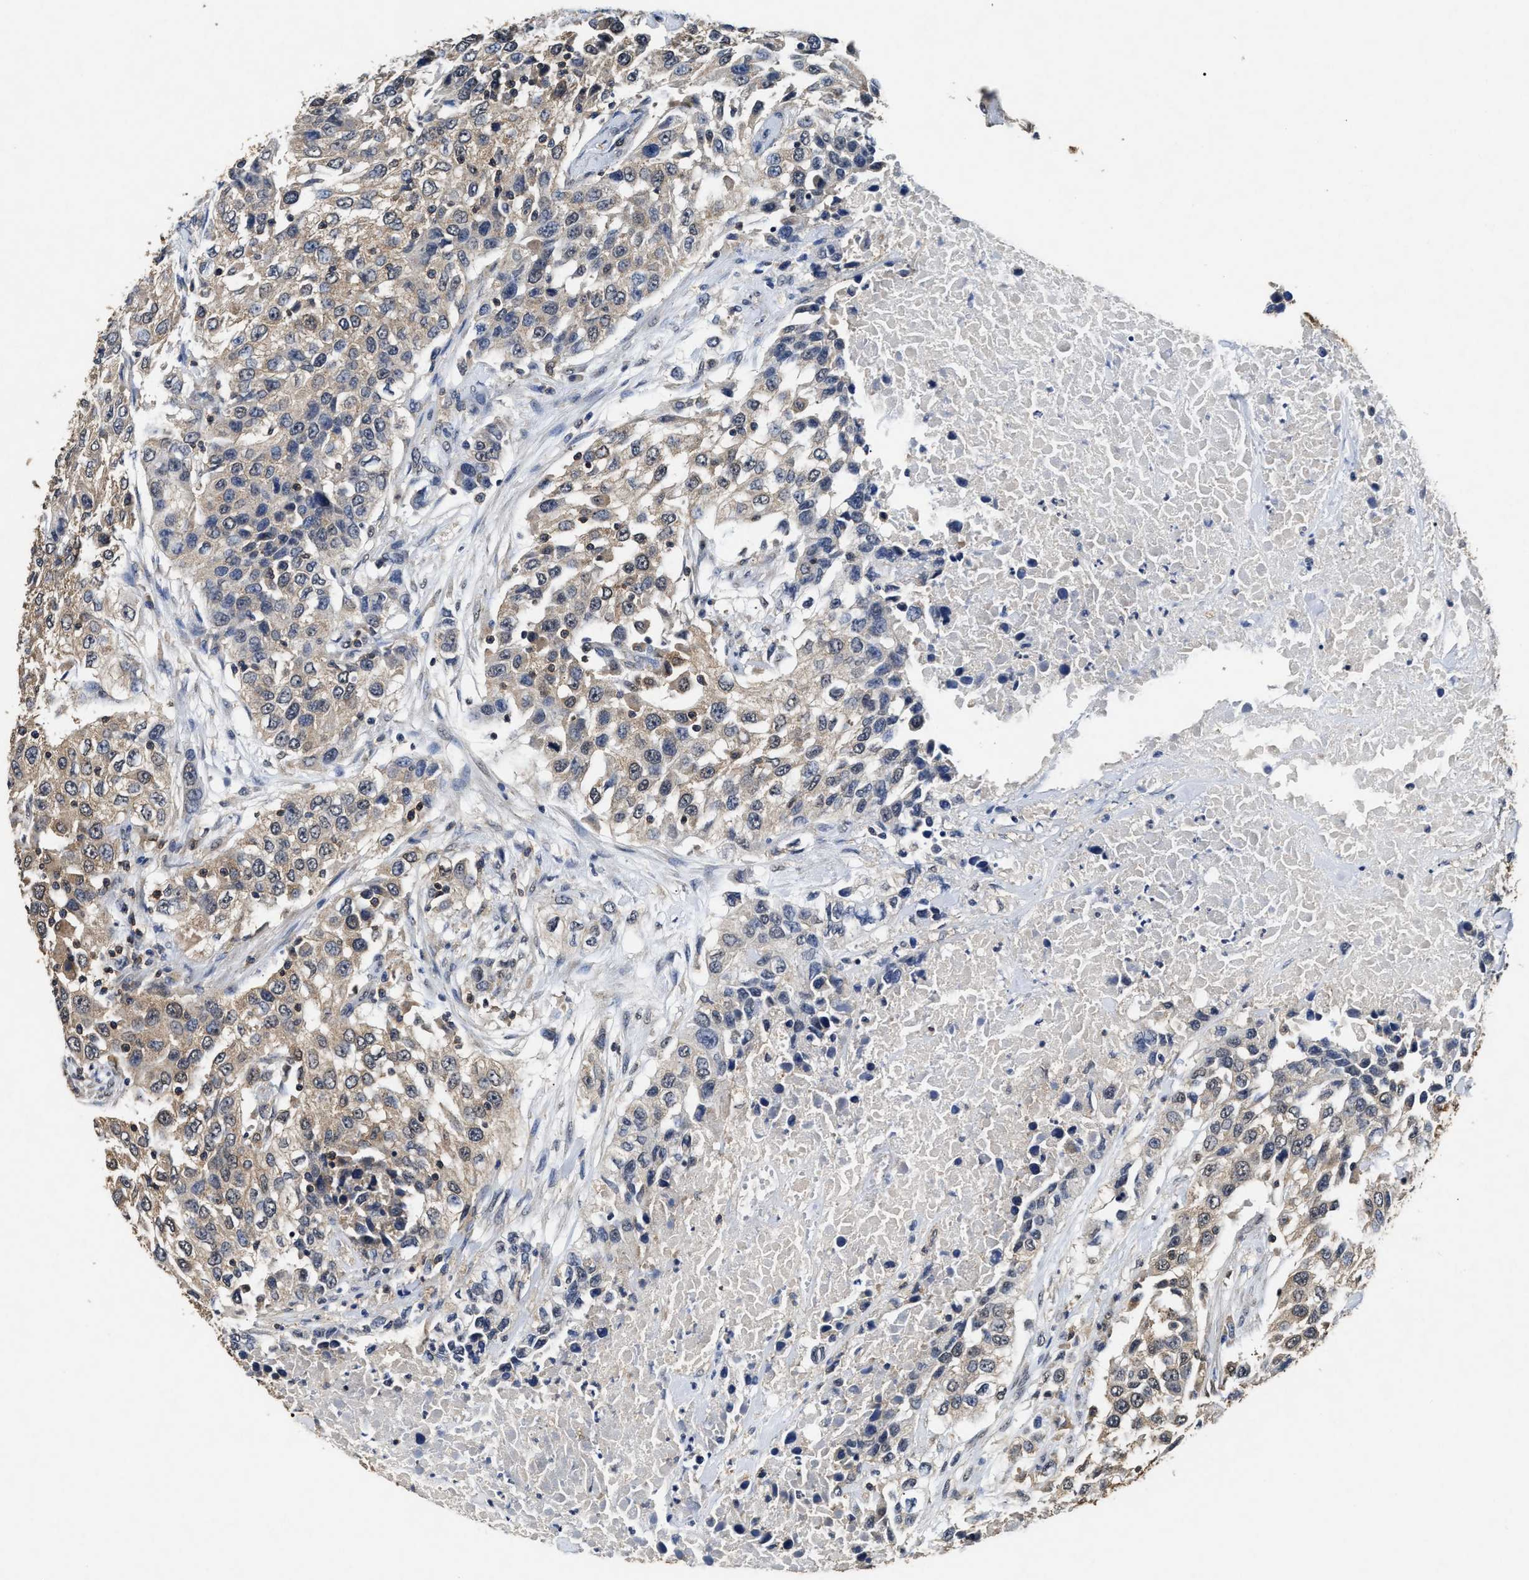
{"staining": {"intensity": "weak", "quantity": ">75%", "location": "cytoplasmic/membranous"}, "tissue": "urothelial cancer", "cell_type": "Tumor cells", "image_type": "cancer", "snomed": [{"axis": "morphology", "description": "Urothelial carcinoma, High grade"}, {"axis": "topography", "description": "Urinary bladder"}], "caption": "Protein expression analysis of human high-grade urothelial carcinoma reveals weak cytoplasmic/membranous positivity in about >75% of tumor cells.", "gene": "ACAT2", "patient": {"sex": "female", "age": 80}}